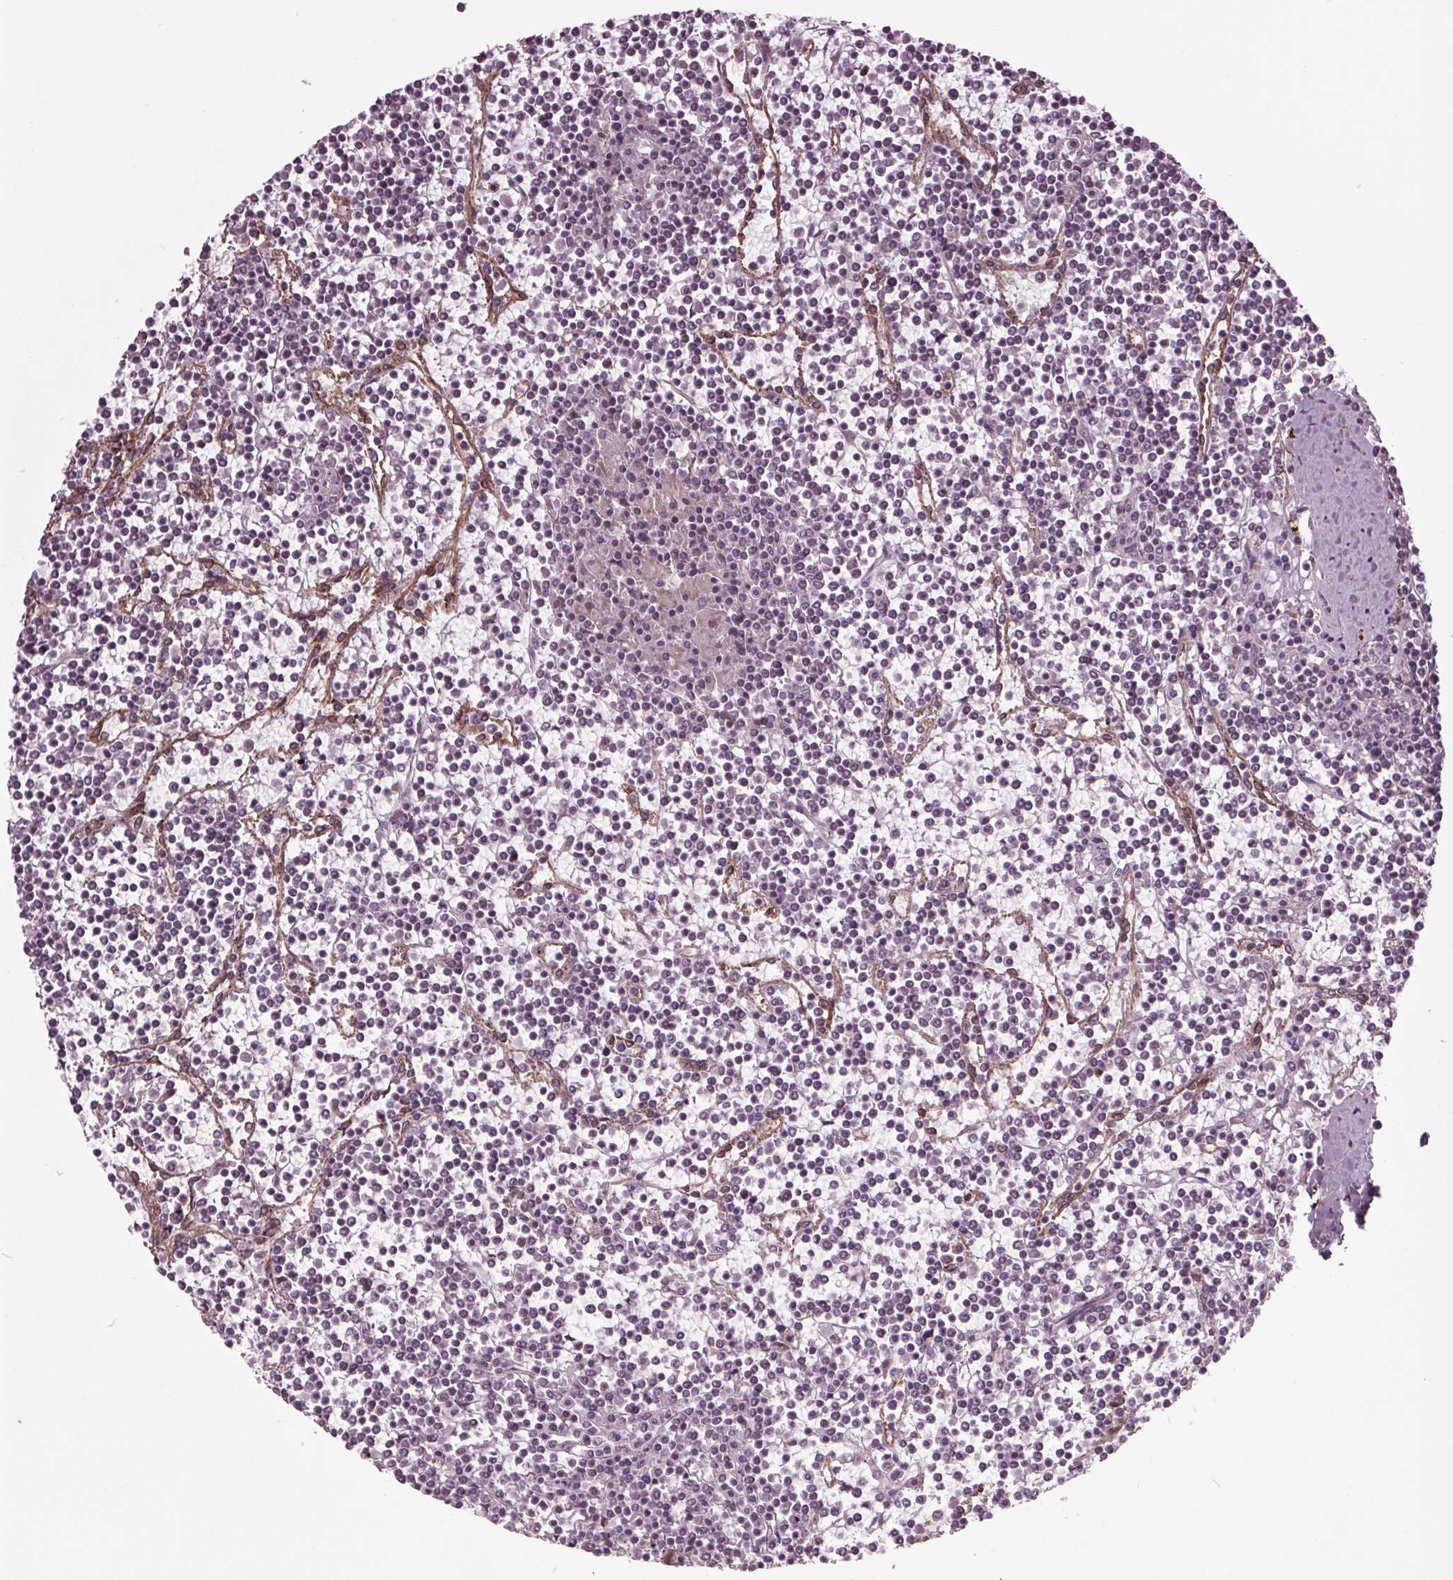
{"staining": {"intensity": "negative", "quantity": "none", "location": "none"}, "tissue": "lymphoma", "cell_type": "Tumor cells", "image_type": "cancer", "snomed": [{"axis": "morphology", "description": "Malignant lymphoma, non-Hodgkin's type, Low grade"}, {"axis": "topography", "description": "Spleen"}], "caption": "This is an IHC micrograph of human lymphoma. There is no staining in tumor cells.", "gene": "HAUS5", "patient": {"sex": "female", "age": 19}}